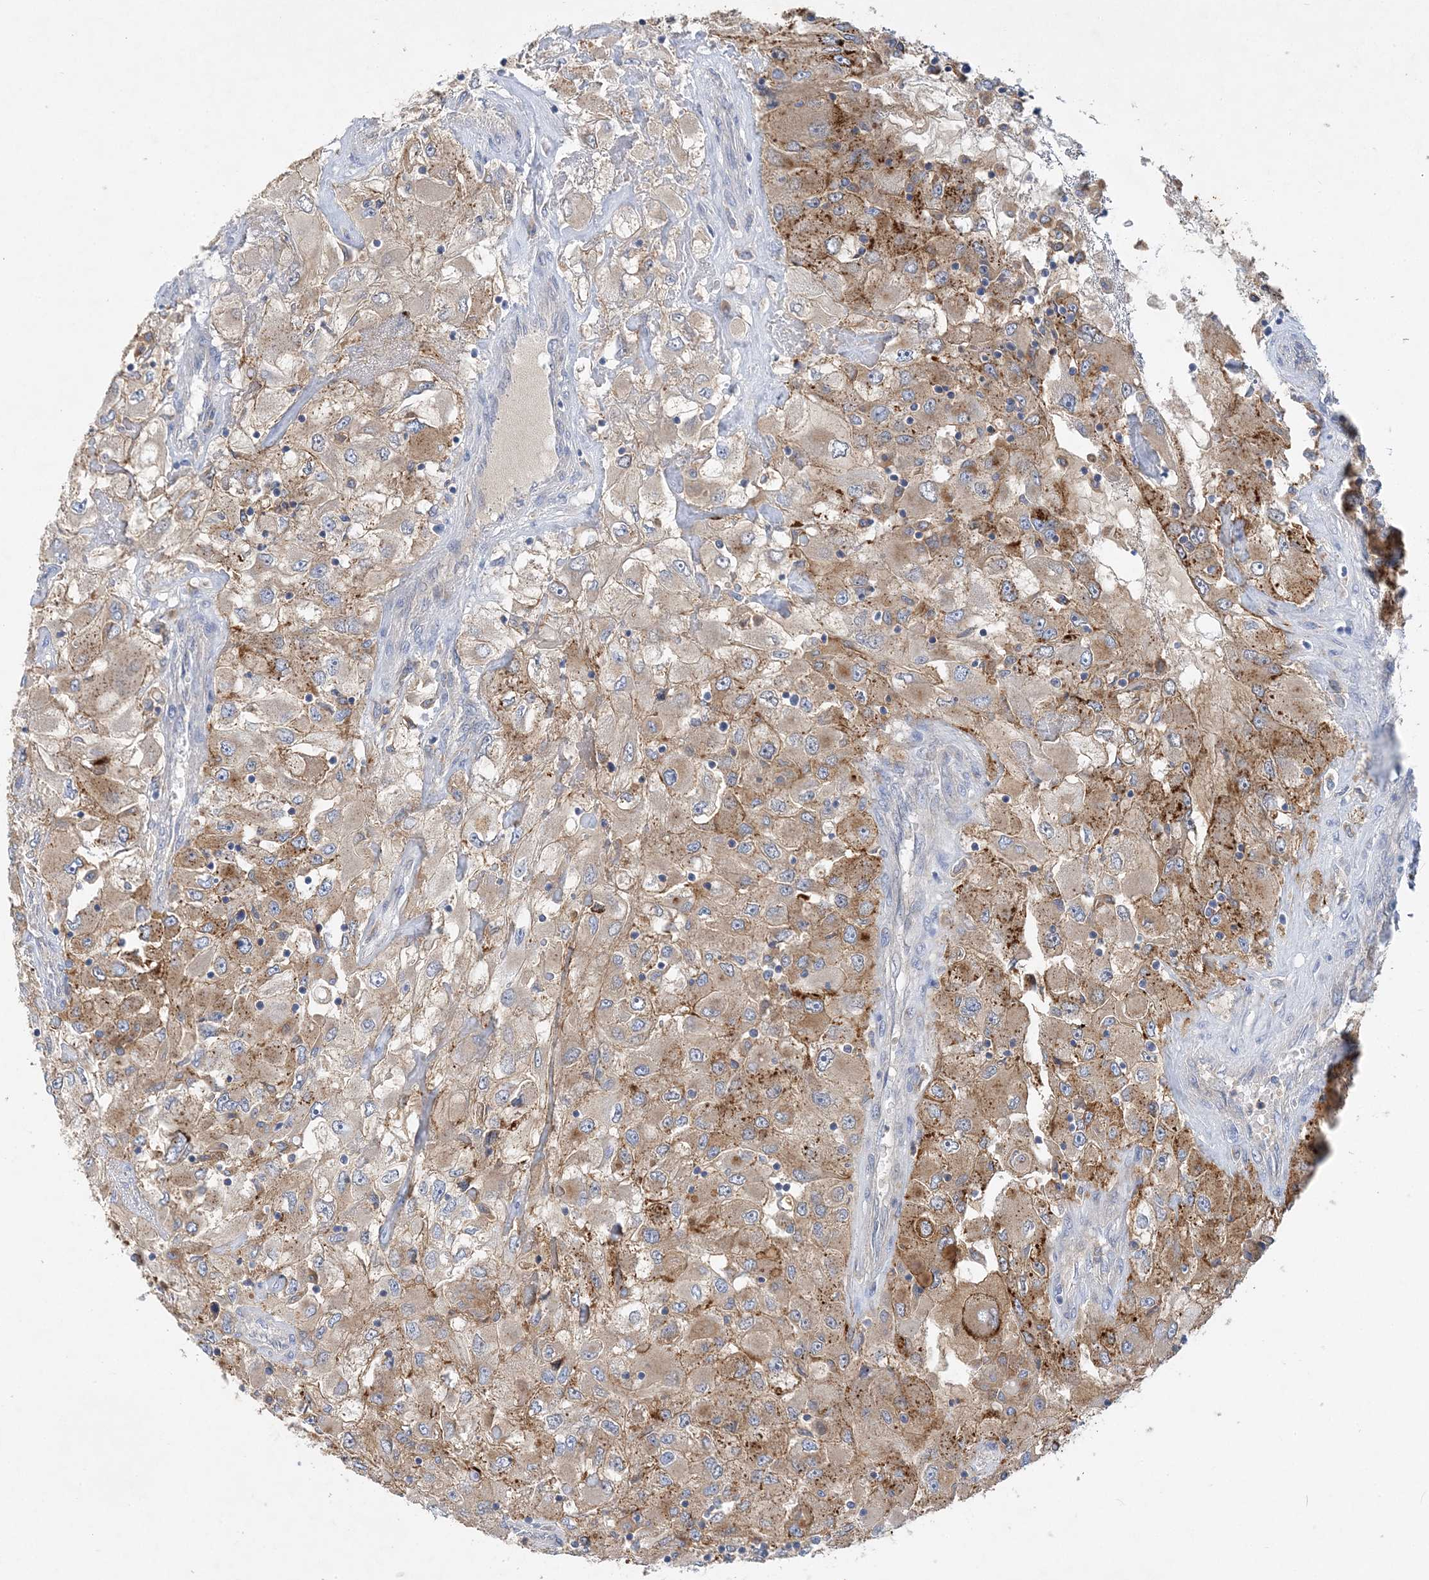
{"staining": {"intensity": "moderate", "quantity": ">75%", "location": "cytoplasmic/membranous"}, "tissue": "renal cancer", "cell_type": "Tumor cells", "image_type": "cancer", "snomed": [{"axis": "morphology", "description": "Adenocarcinoma, NOS"}, {"axis": "topography", "description": "Kidney"}], "caption": "This histopathology image shows immunohistochemistry (IHC) staining of human renal cancer, with medium moderate cytoplasmic/membranous positivity in approximately >75% of tumor cells.", "gene": "GRINA", "patient": {"sex": "female", "age": 52}}